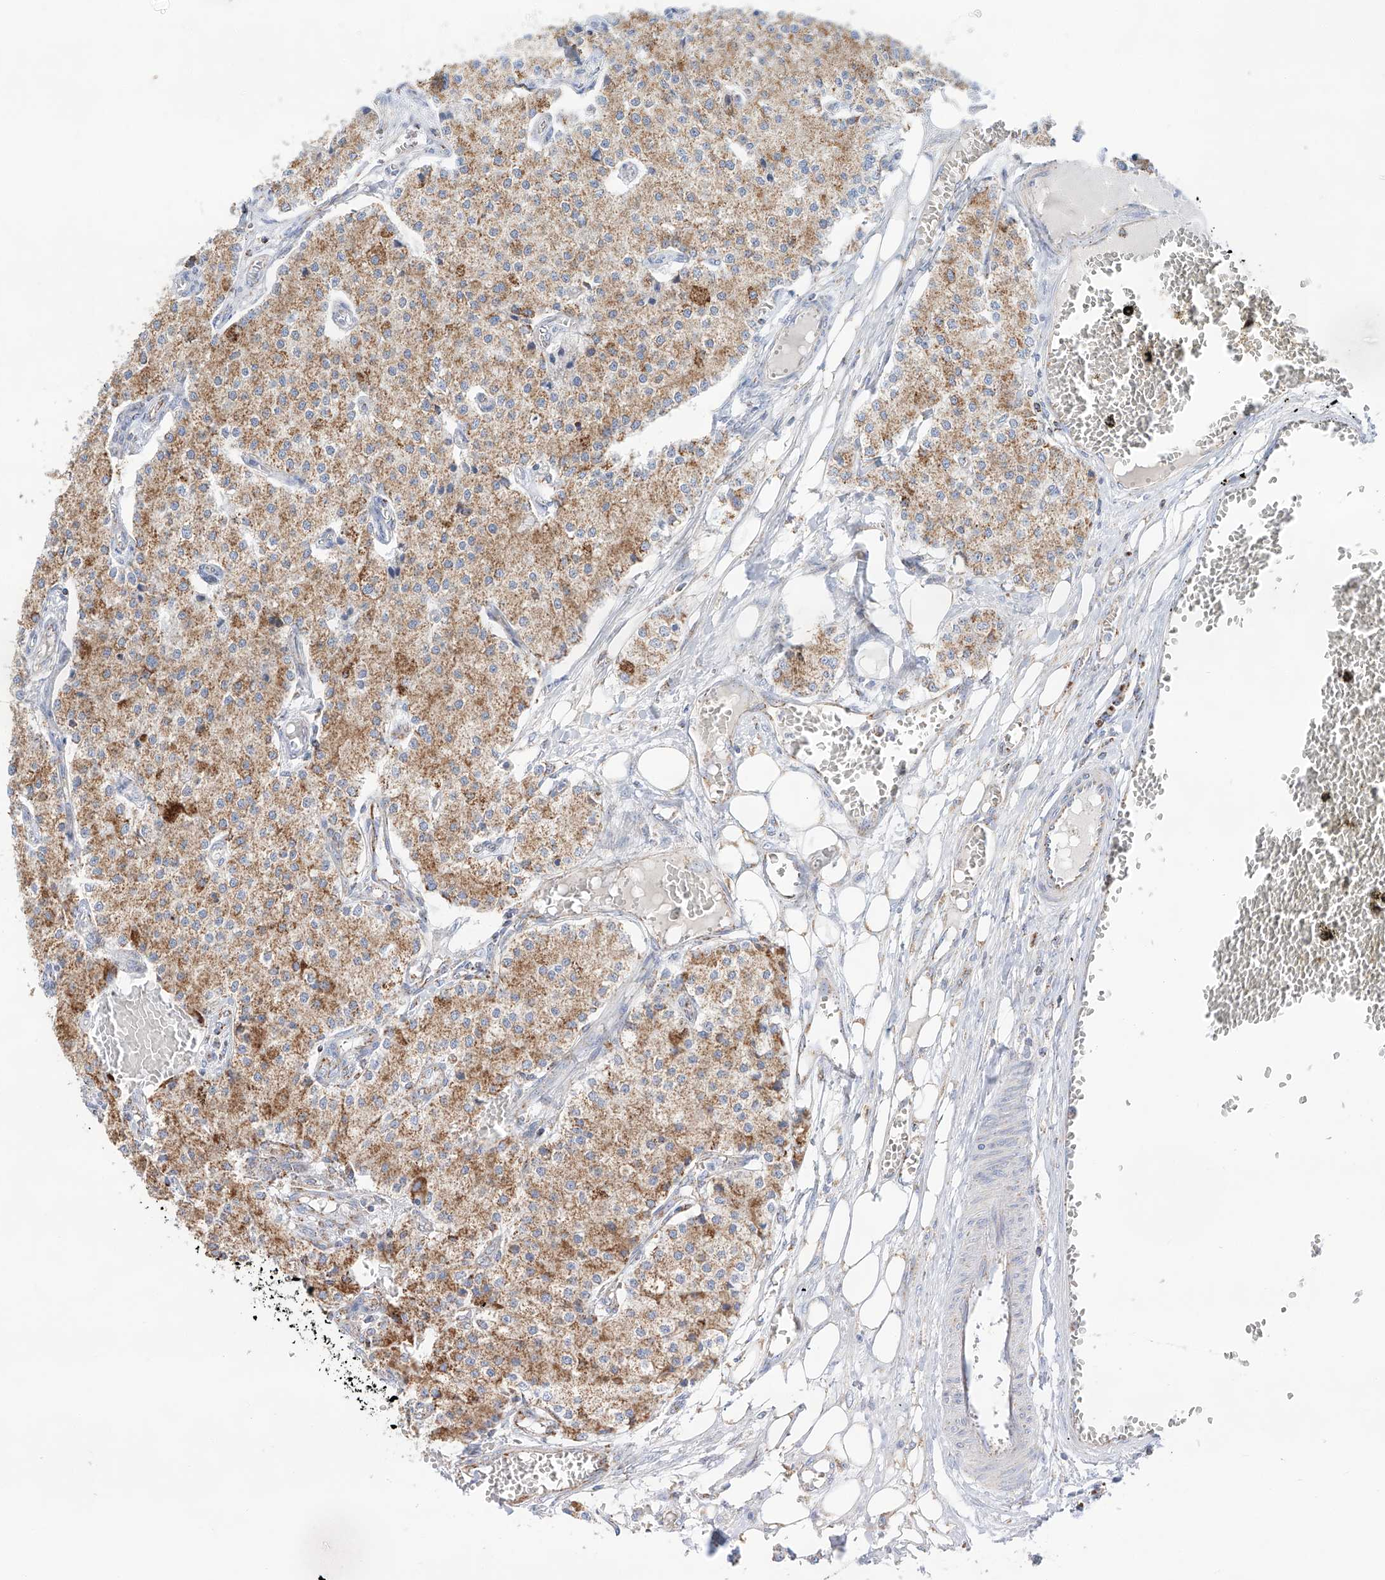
{"staining": {"intensity": "moderate", "quantity": ">75%", "location": "cytoplasmic/membranous"}, "tissue": "carcinoid", "cell_type": "Tumor cells", "image_type": "cancer", "snomed": [{"axis": "morphology", "description": "Carcinoid, malignant, NOS"}, {"axis": "topography", "description": "Colon"}], "caption": "Human carcinoid stained with a protein marker demonstrates moderate staining in tumor cells.", "gene": "TTC27", "patient": {"sex": "female", "age": 52}}